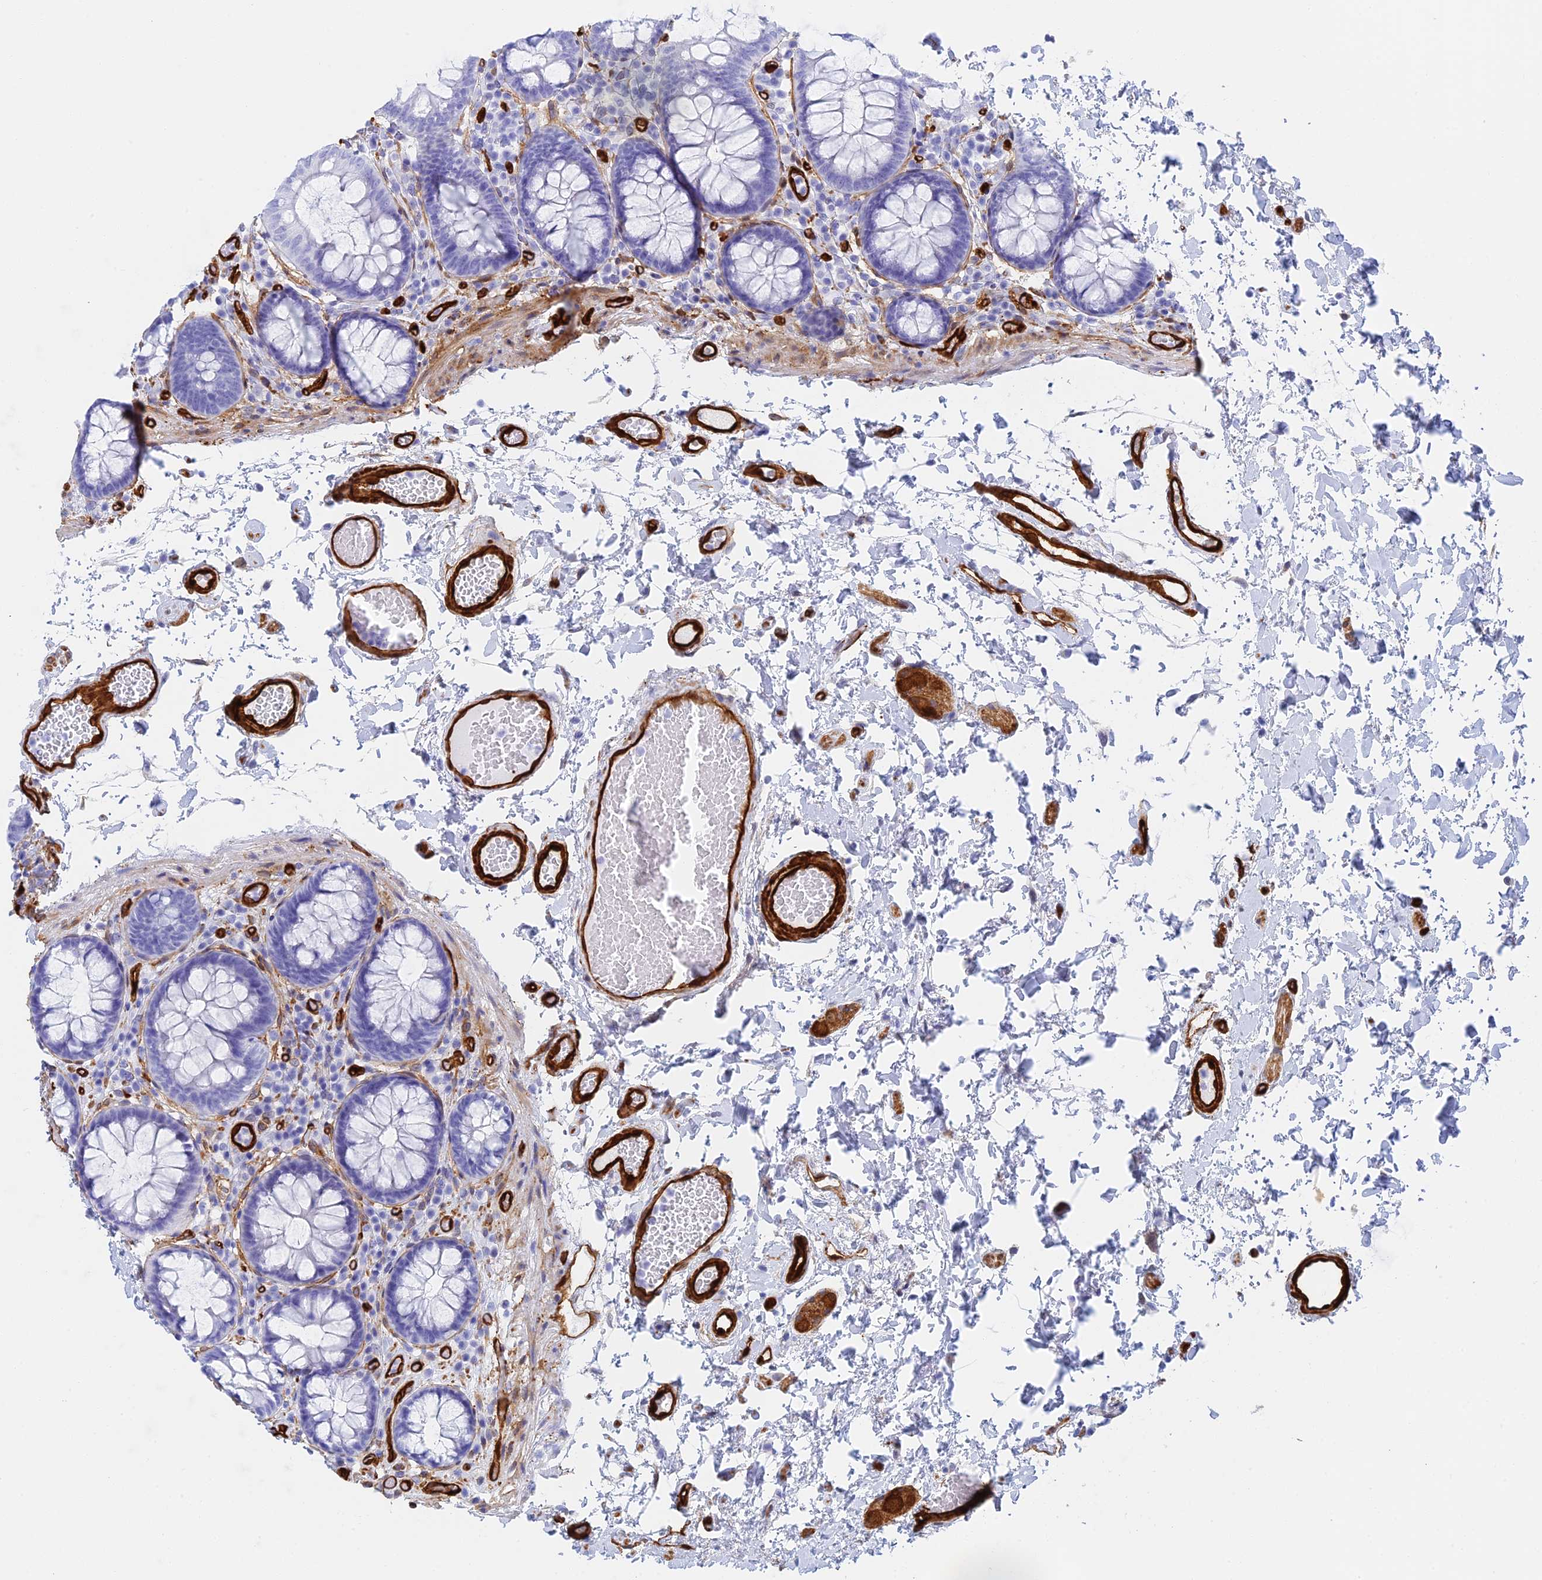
{"staining": {"intensity": "strong", "quantity": ">75%", "location": "cytoplasmic/membranous"}, "tissue": "colon", "cell_type": "Endothelial cells", "image_type": "normal", "snomed": [{"axis": "morphology", "description": "Normal tissue, NOS"}, {"axis": "topography", "description": "Colon"}], "caption": "Brown immunohistochemical staining in normal human colon exhibits strong cytoplasmic/membranous positivity in about >75% of endothelial cells. The staining was performed using DAB (3,3'-diaminobenzidine) to visualize the protein expression in brown, while the nuclei were stained in blue with hematoxylin (Magnification: 20x).", "gene": "CRIP2", "patient": {"sex": "male", "age": 84}}